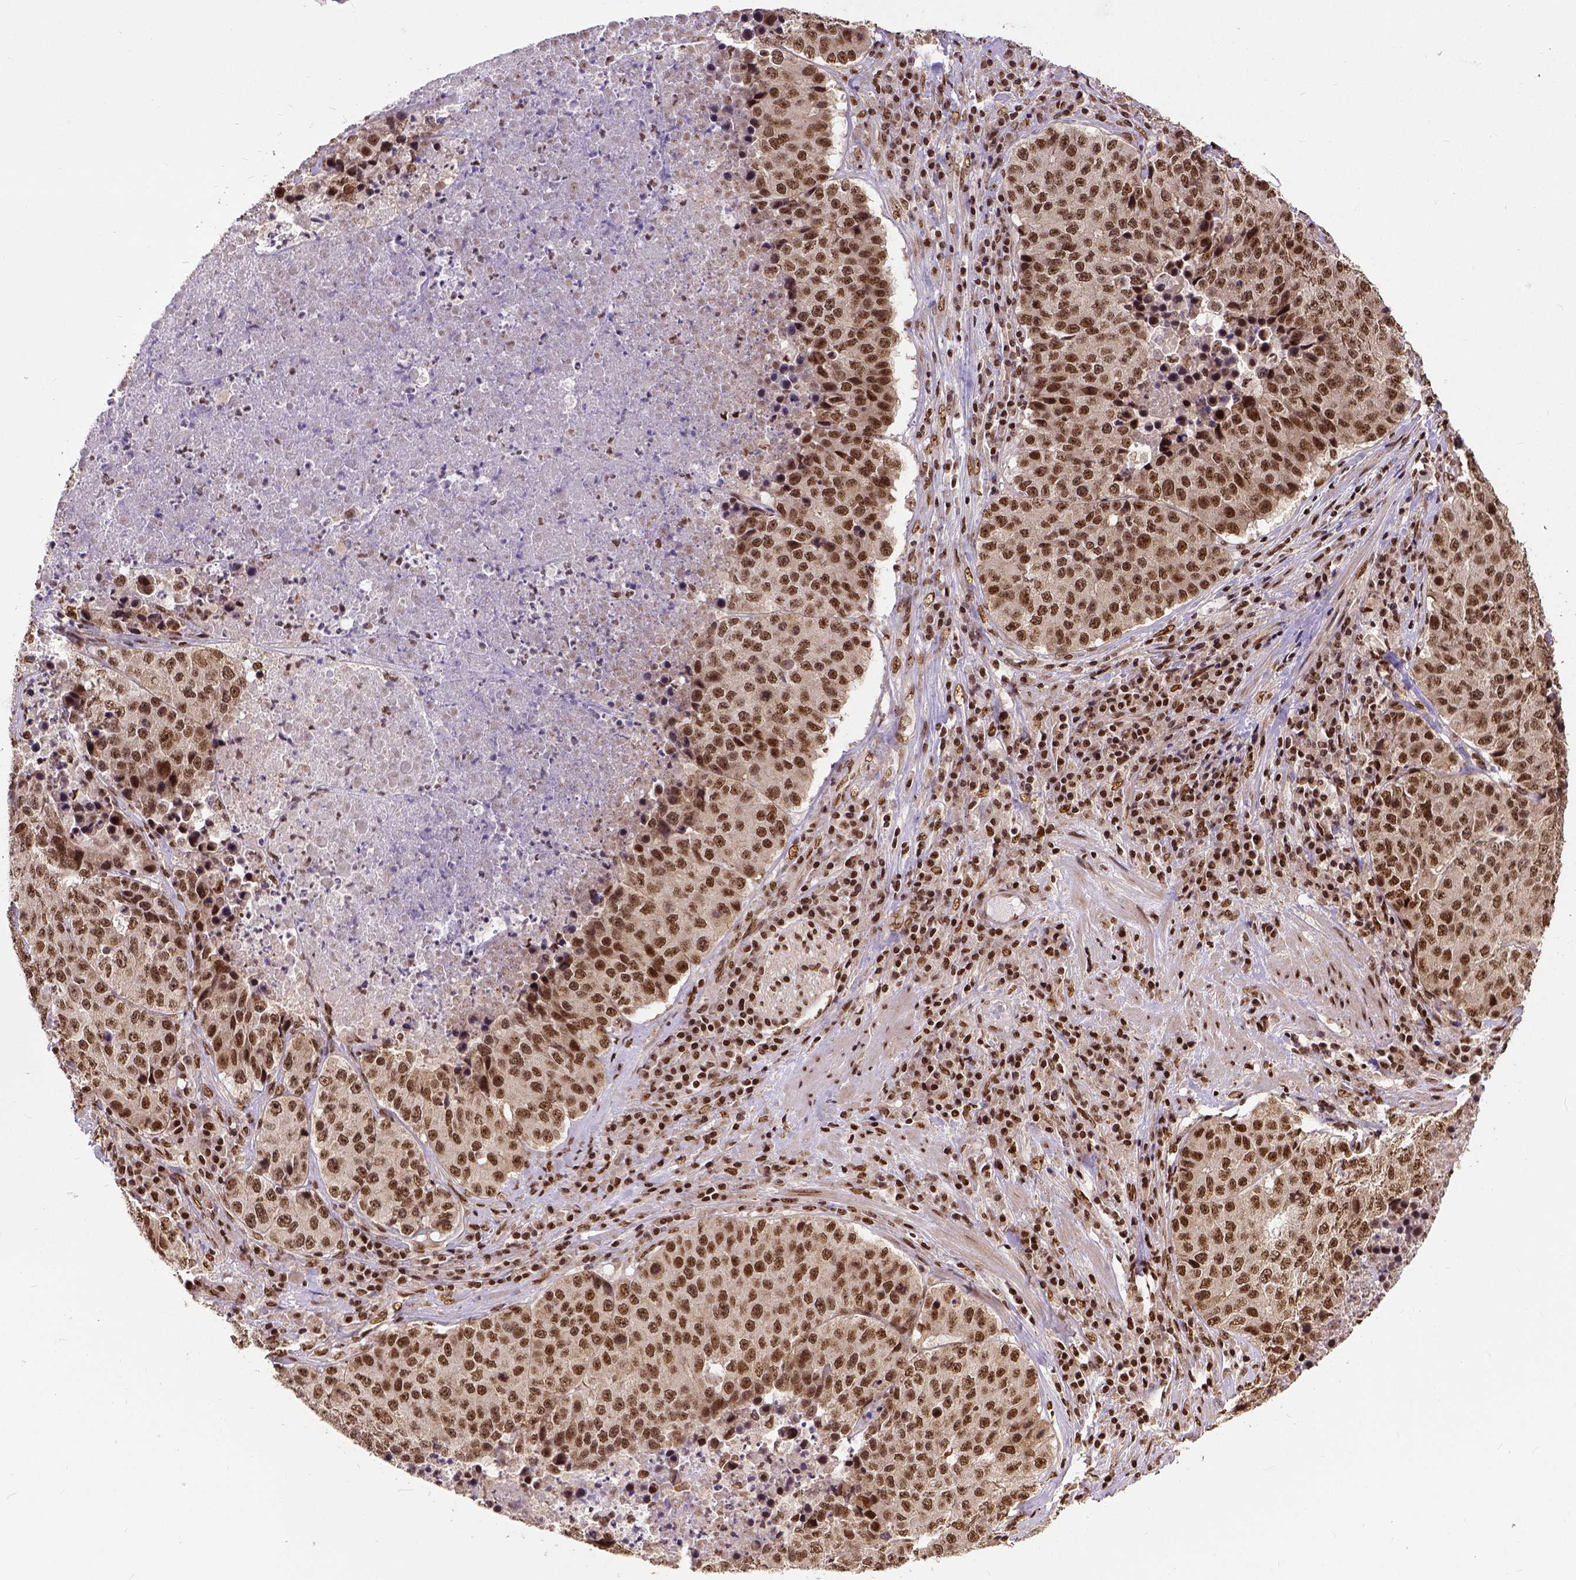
{"staining": {"intensity": "moderate", "quantity": ">75%", "location": "nuclear"}, "tissue": "stomach cancer", "cell_type": "Tumor cells", "image_type": "cancer", "snomed": [{"axis": "morphology", "description": "Adenocarcinoma, NOS"}, {"axis": "topography", "description": "Stomach"}], "caption": "Protein staining of adenocarcinoma (stomach) tissue displays moderate nuclear staining in about >75% of tumor cells.", "gene": "NACC1", "patient": {"sex": "male", "age": 71}}